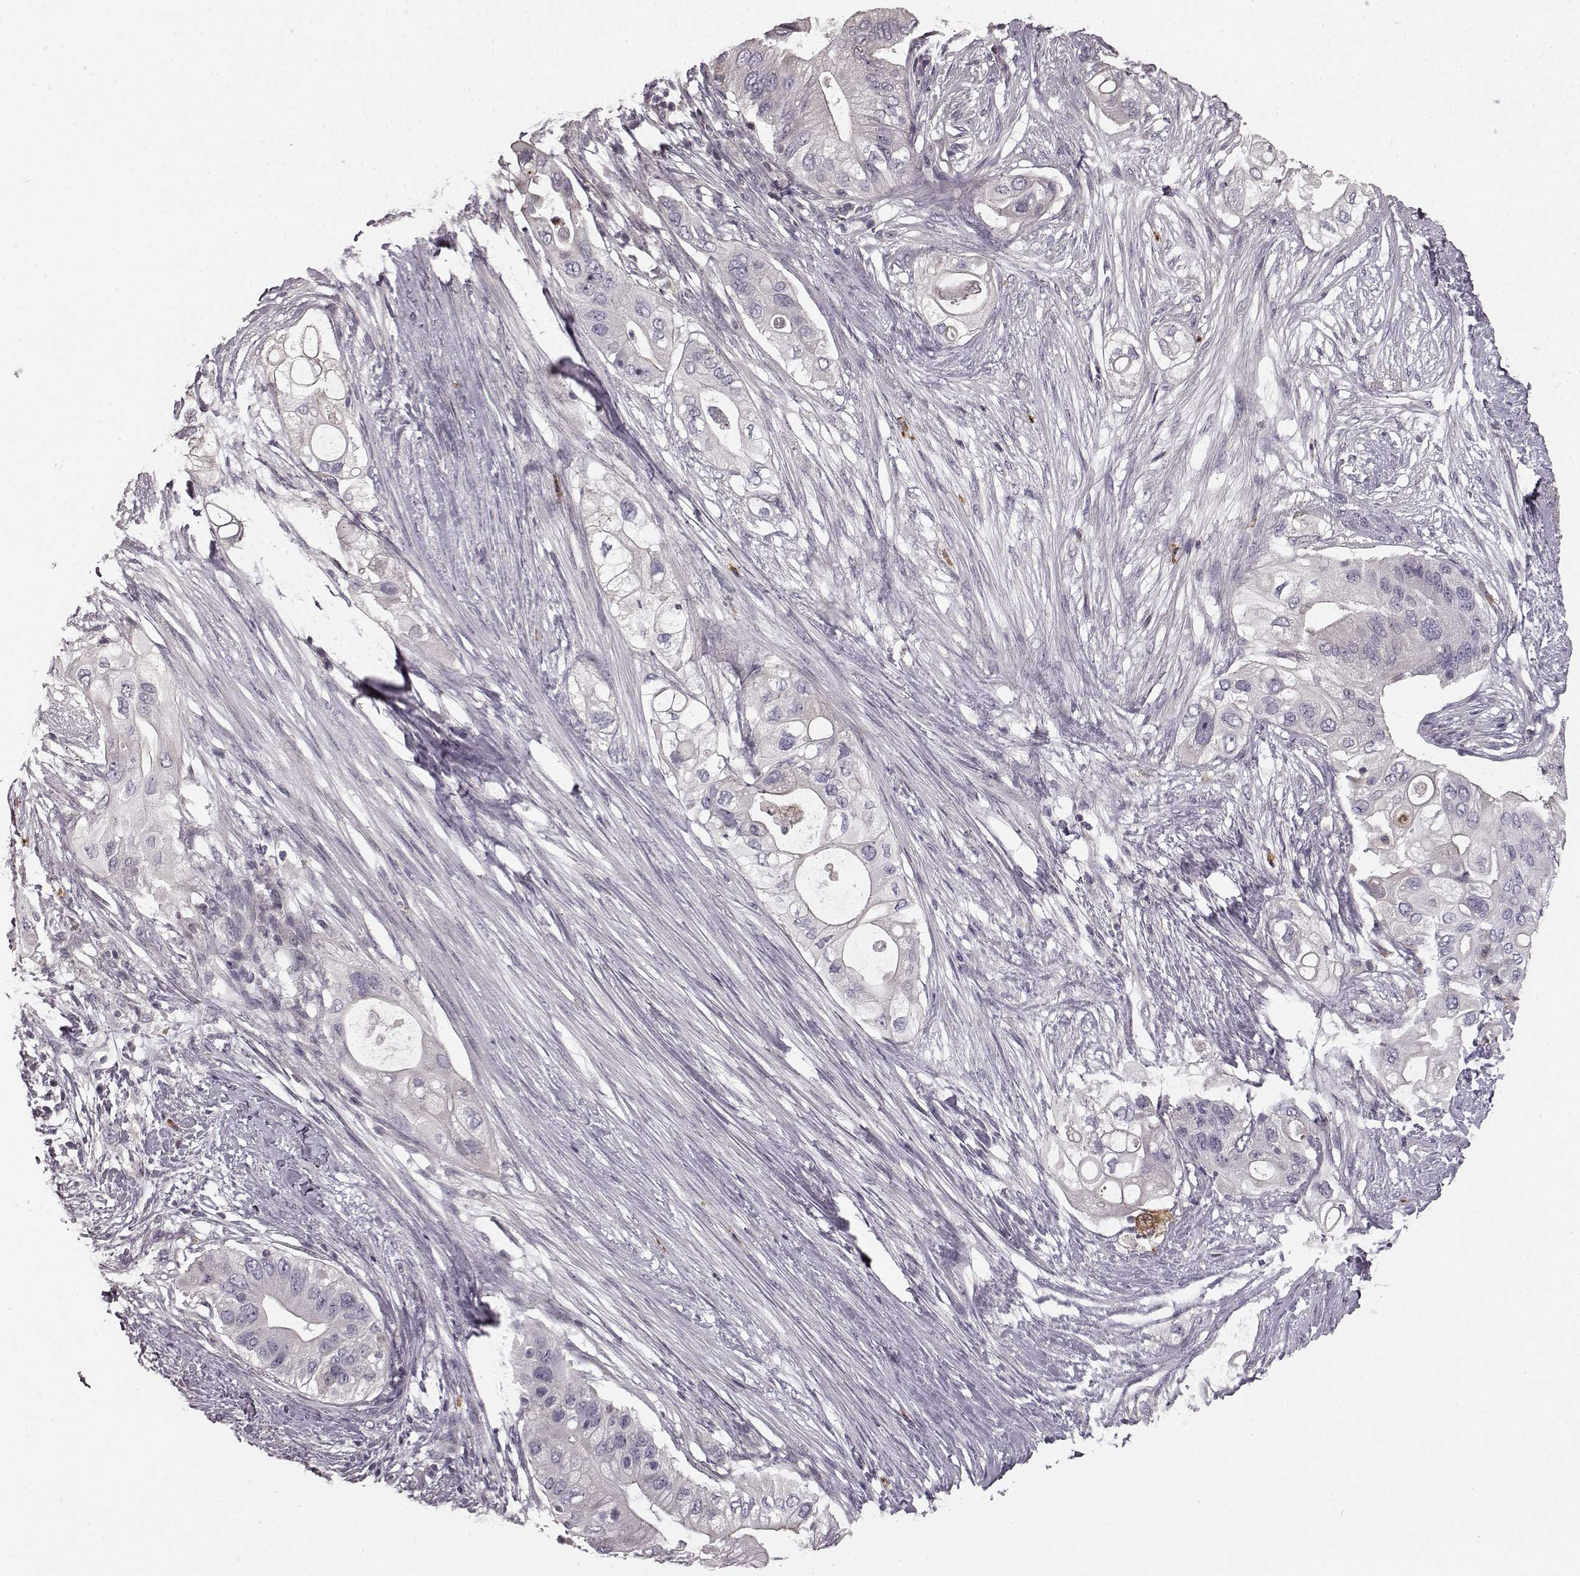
{"staining": {"intensity": "negative", "quantity": "none", "location": "none"}, "tissue": "pancreatic cancer", "cell_type": "Tumor cells", "image_type": "cancer", "snomed": [{"axis": "morphology", "description": "Adenocarcinoma, NOS"}, {"axis": "topography", "description": "Pancreas"}], "caption": "High magnification brightfield microscopy of pancreatic cancer stained with DAB (brown) and counterstained with hematoxylin (blue): tumor cells show no significant positivity. (Immunohistochemistry (ihc), brightfield microscopy, high magnification).", "gene": "CHIT1", "patient": {"sex": "female", "age": 72}}